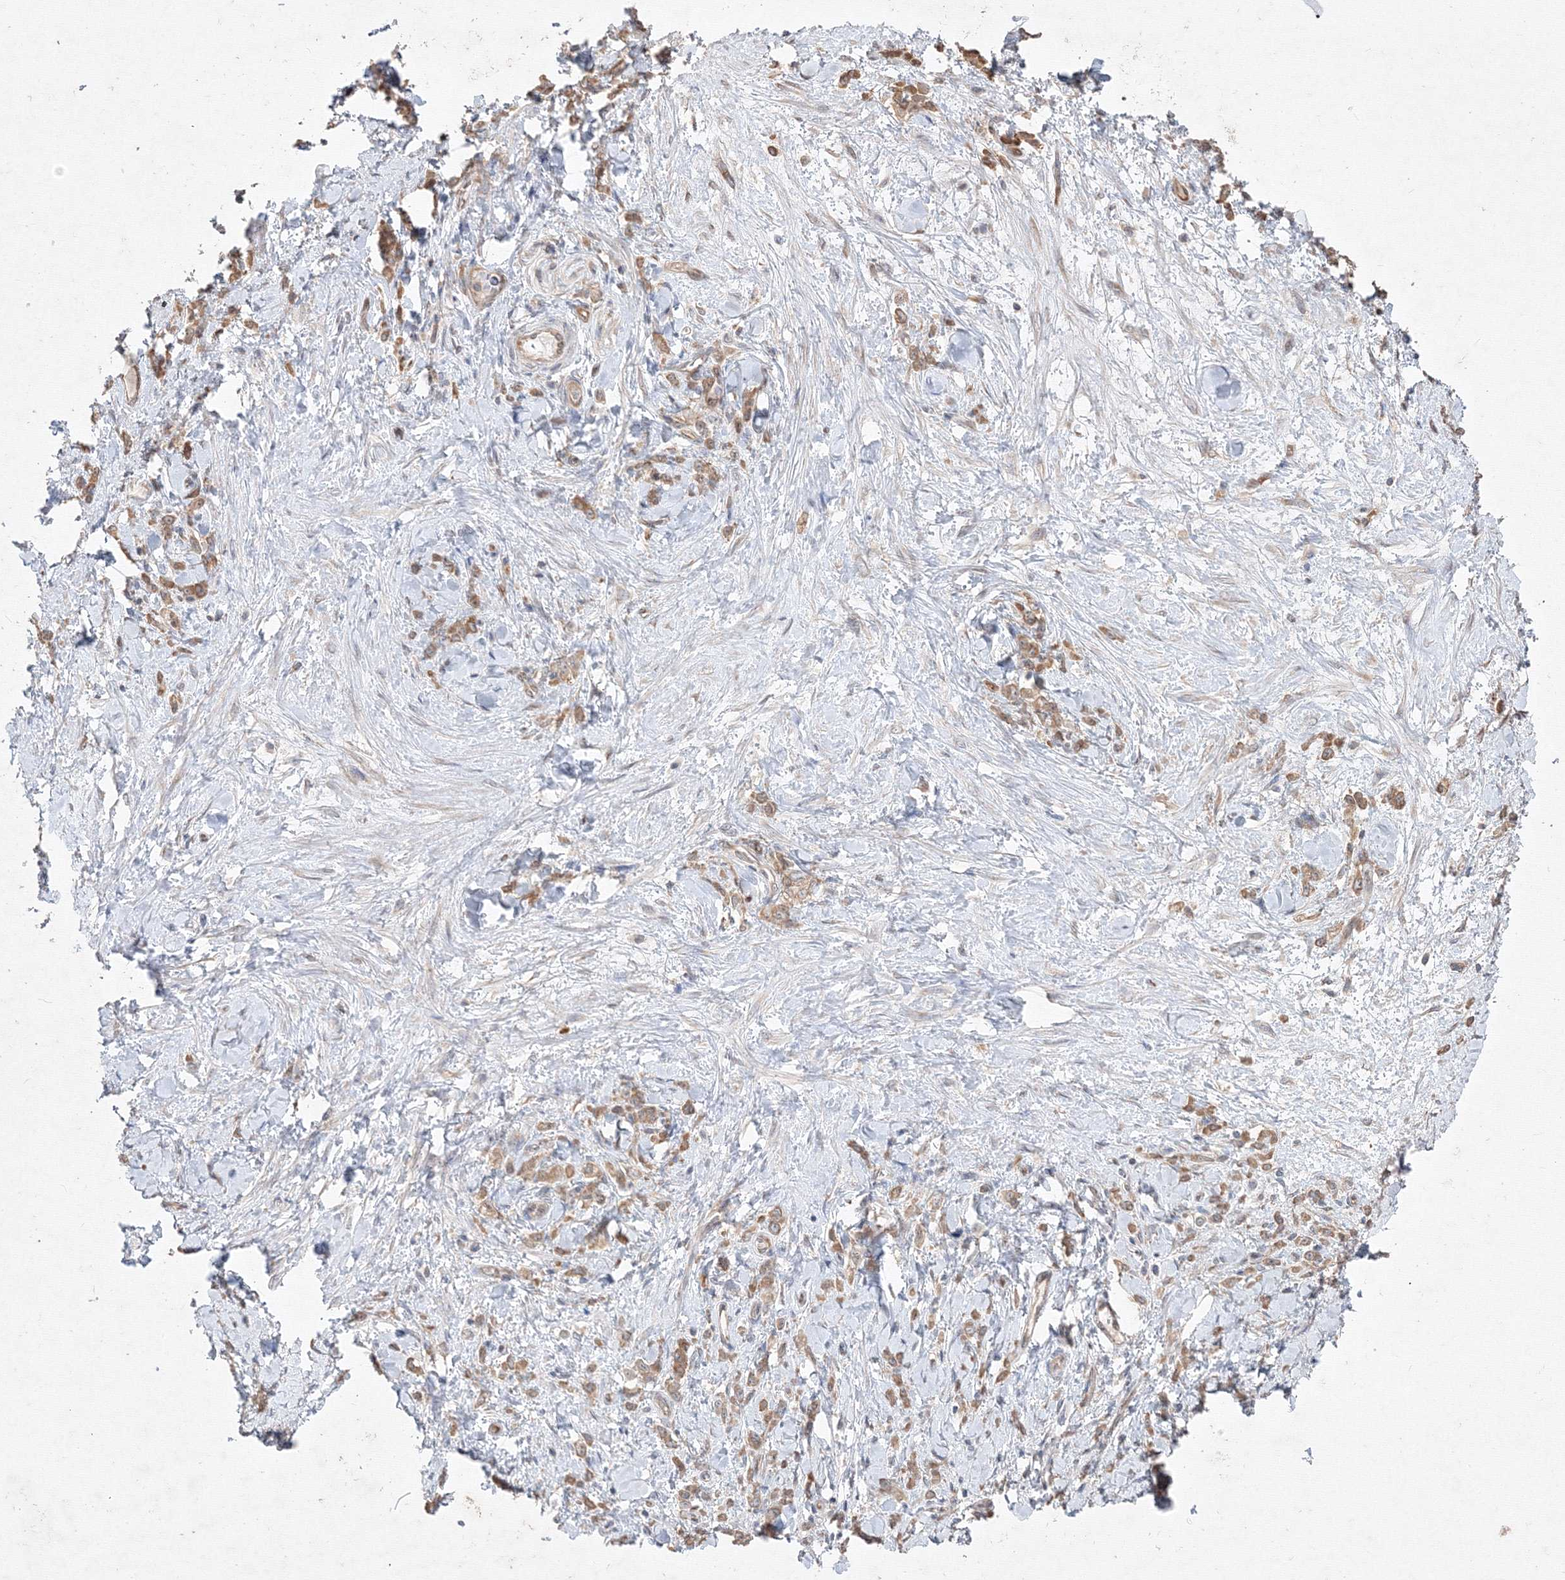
{"staining": {"intensity": "moderate", "quantity": ">75%", "location": "cytoplasmic/membranous"}, "tissue": "stomach cancer", "cell_type": "Tumor cells", "image_type": "cancer", "snomed": [{"axis": "morphology", "description": "Normal tissue, NOS"}, {"axis": "morphology", "description": "Adenocarcinoma, NOS"}, {"axis": "topography", "description": "Stomach"}], "caption": "Adenocarcinoma (stomach) tissue exhibits moderate cytoplasmic/membranous positivity in about >75% of tumor cells The staining is performed using DAB brown chromogen to label protein expression. The nuclei are counter-stained blue using hematoxylin.", "gene": "FBXL8", "patient": {"sex": "male", "age": 82}}